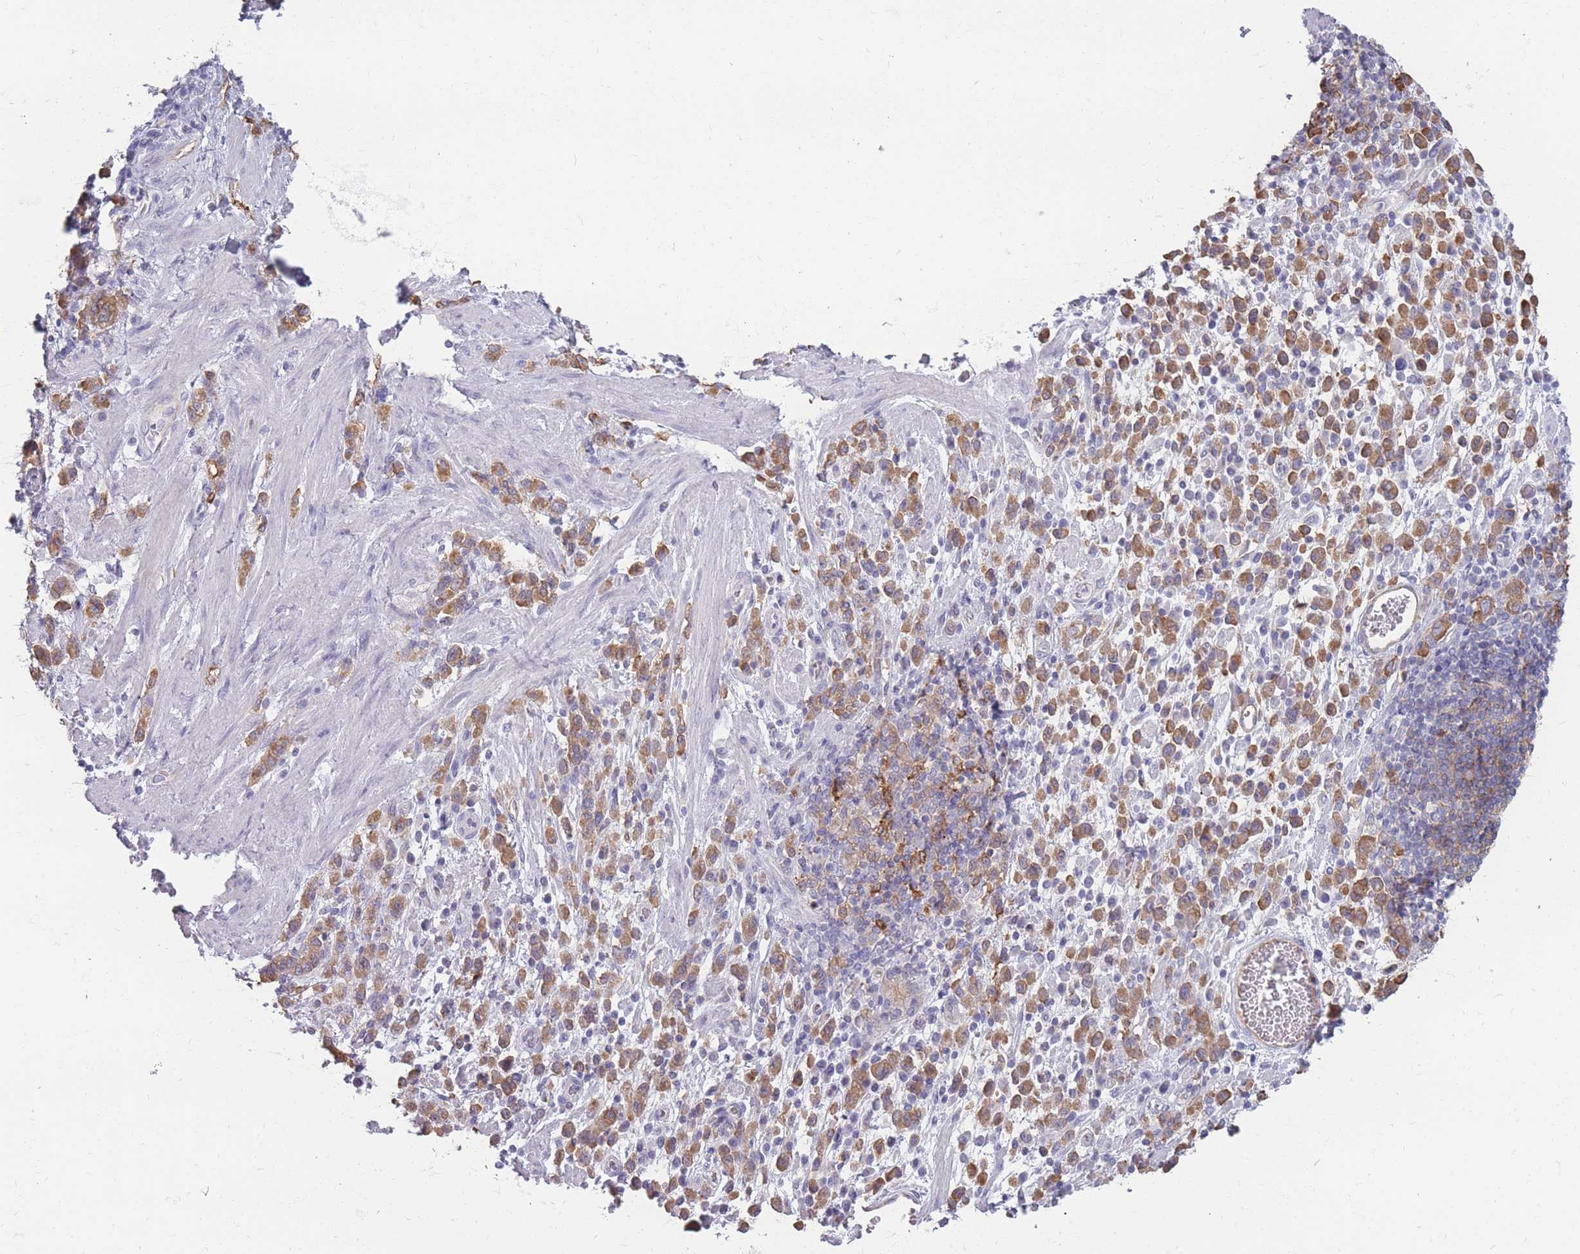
{"staining": {"intensity": "moderate", "quantity": ">75%", "location": "cytoplasmic/membranous"}, "tissue": "stomach cancer", "cell_type": "Tumor cells", "image_type": "cancer", "snomed": [{"axis": "morphology", "description": "Adenocarcinoma, NOS"}, {"axis": "topography", "description": "Stomach"}], "caption": "Adenocarcinoma (stomach) stained with a brown dye reveals moderate cytoplasmic/membranous positive staining in about >75% of tumor cells.", "gene": "GNA11", "patient": {"sex": "male", "age": 77}}